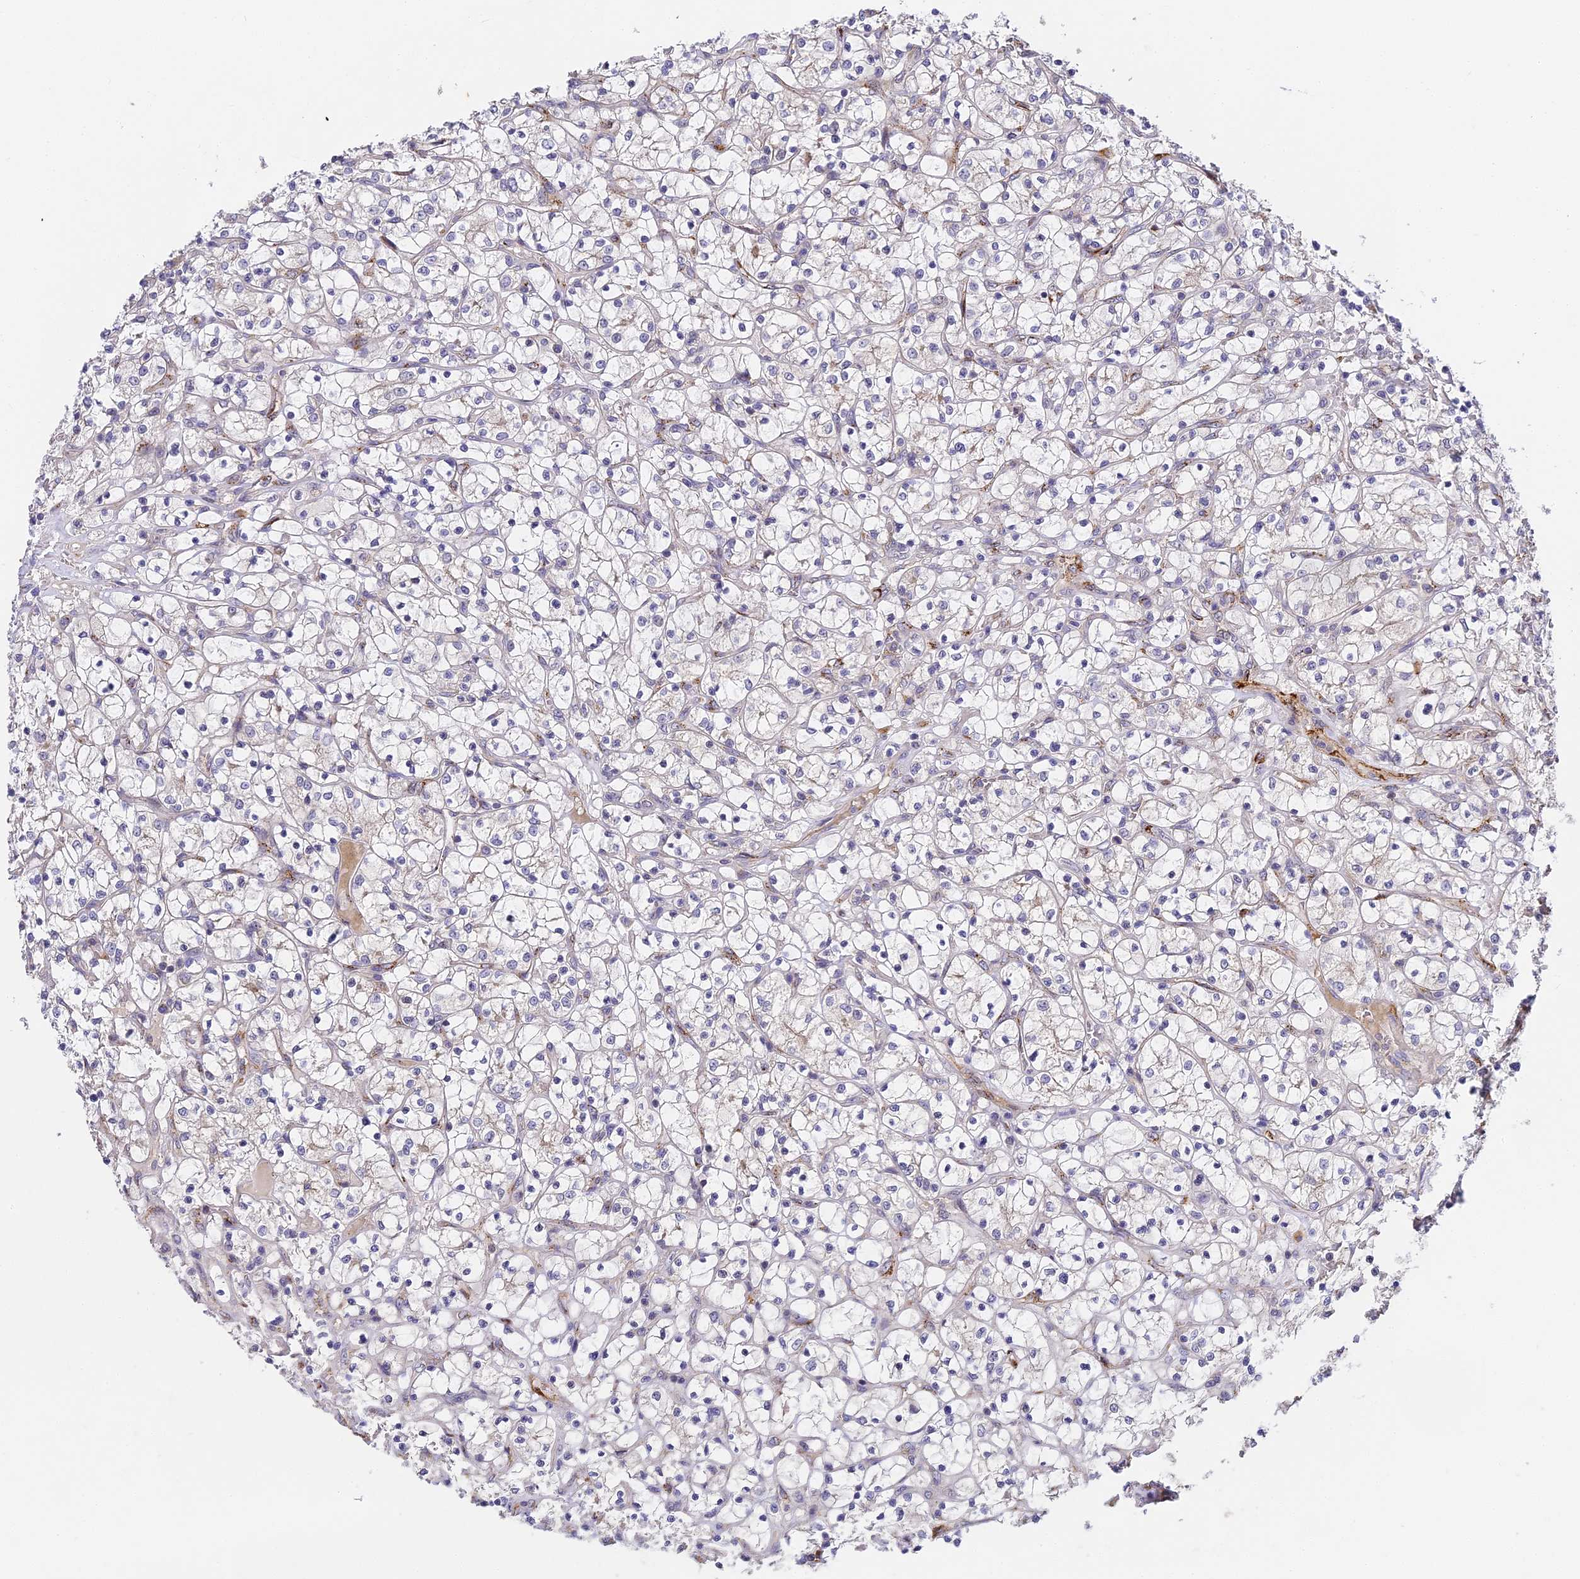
{"staining": {"intensity": "weak", "quantity": "<25%", "location": "cytoplasmic/membranous"}, "tissue": "renal cancer", "cell_type": "Tumor cells", "image_type": "cancer", "snomed": [{"axis": "morphology", "description": "Adenocarcinoma, NOS"}, {"axis": "topography", "description": "Kidney"}], "caption": "Tumor cells show no significant staining in renal cancer (adenocarcinoma). The staining was performed using DAB (3,3'-diaminobenzidine) to visualize the protein expression in brown, while the nuclei were stained in blue with hematoxylin (Magnification: 20x).", "gene": "DNAAF10", "patient": {"sex": "female", "age": 69}}